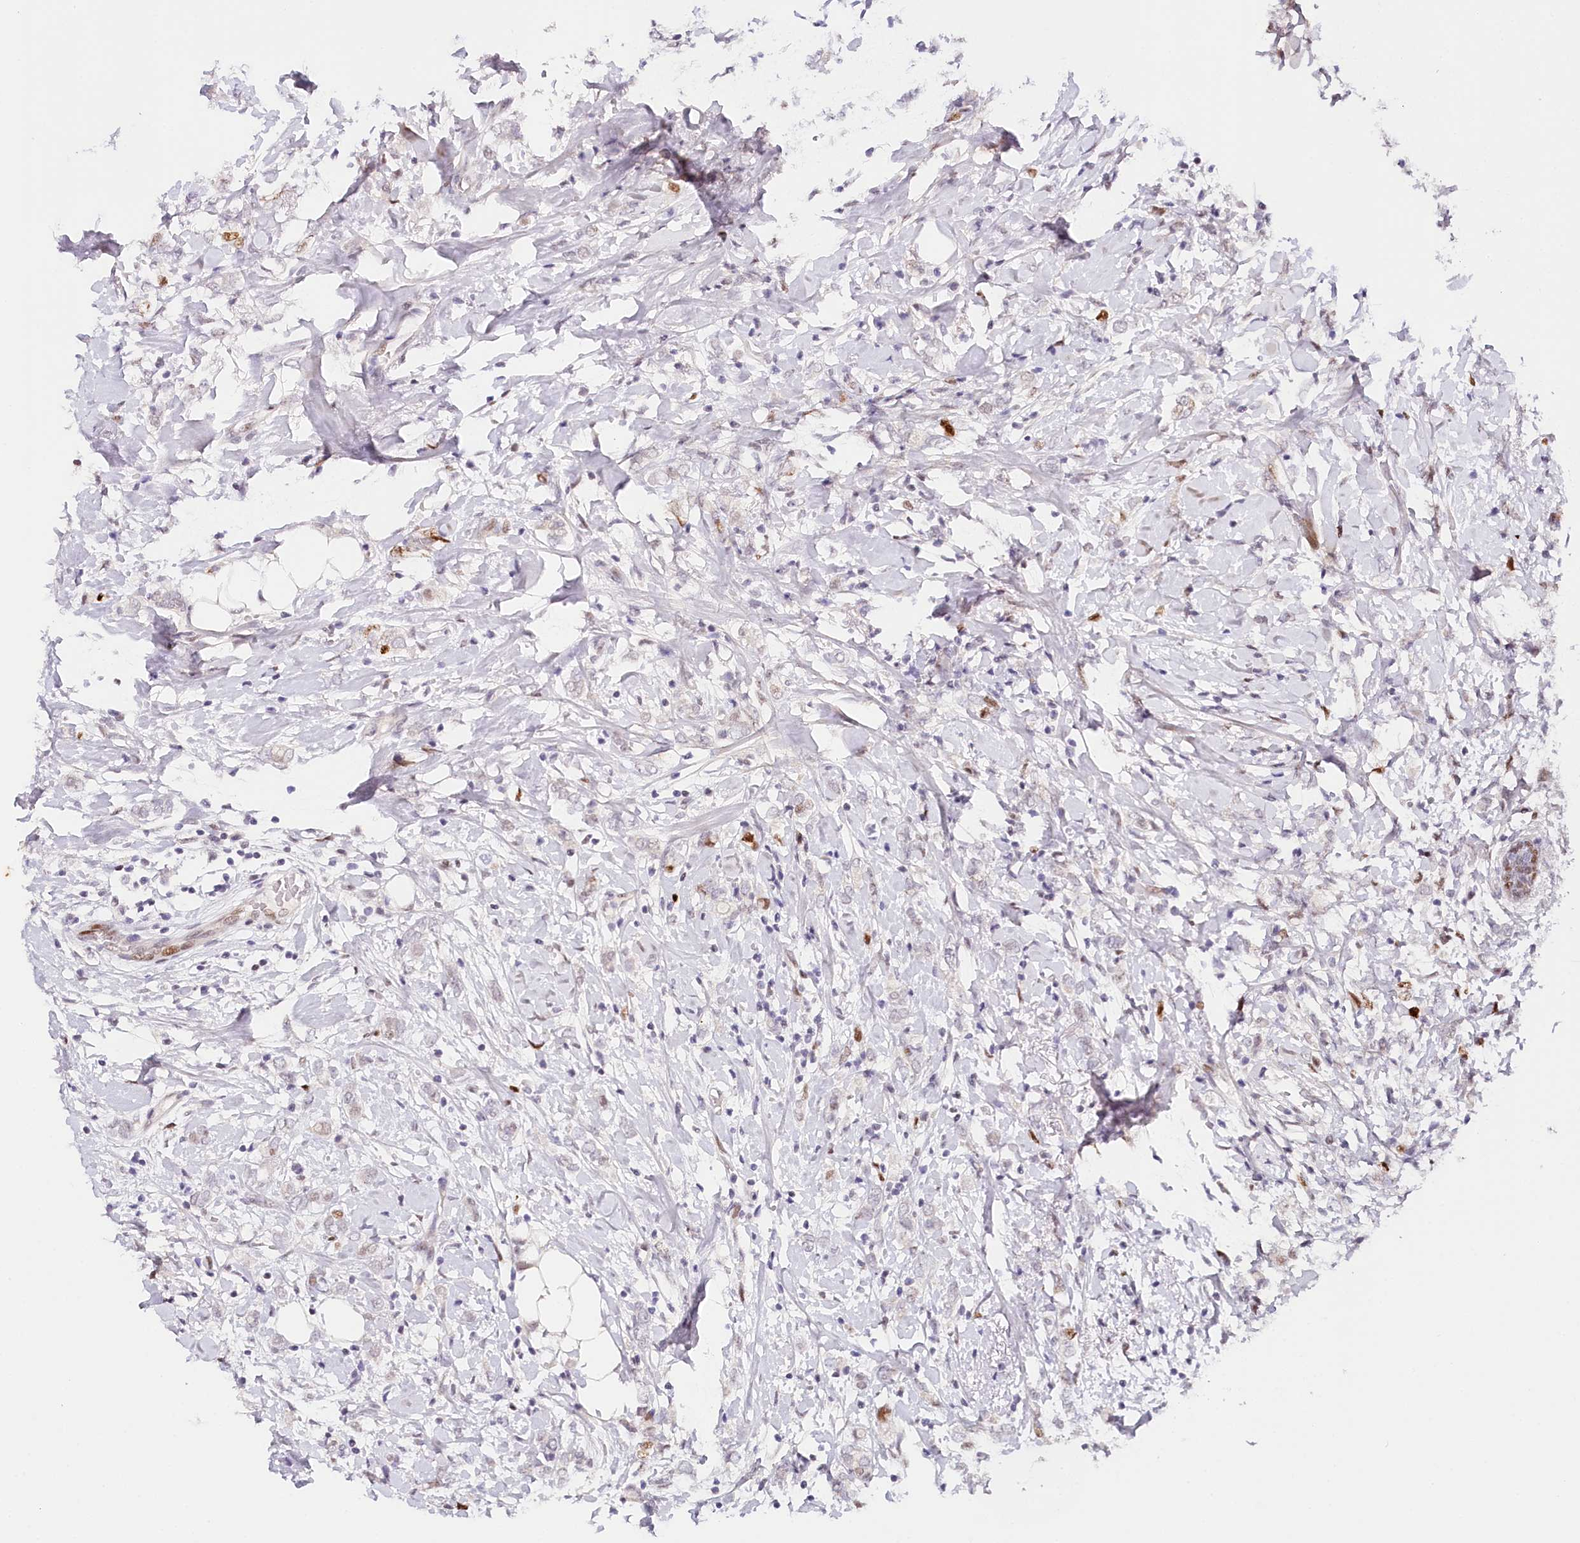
{"staining": {"intensity": "negative", "quantity": "none", "location": "none"}, "tissue": "breast cancer", "cell_type": "Tumor cells", "image_type": "cancer", "snomed": [{"axis": "morphology", "description": "Normal tissue, NOS"}, {"axis": "morphology", "description": "Lobular carcinoma"}, {"axis": "topography", "description": "Breast"}], "caption": "Breast lobular carcinoma was stained to show a protein in brown. There is no significant expression in tumor cells.", "gene": "TP53", "patient": {"sex": "female", "age": 47}}